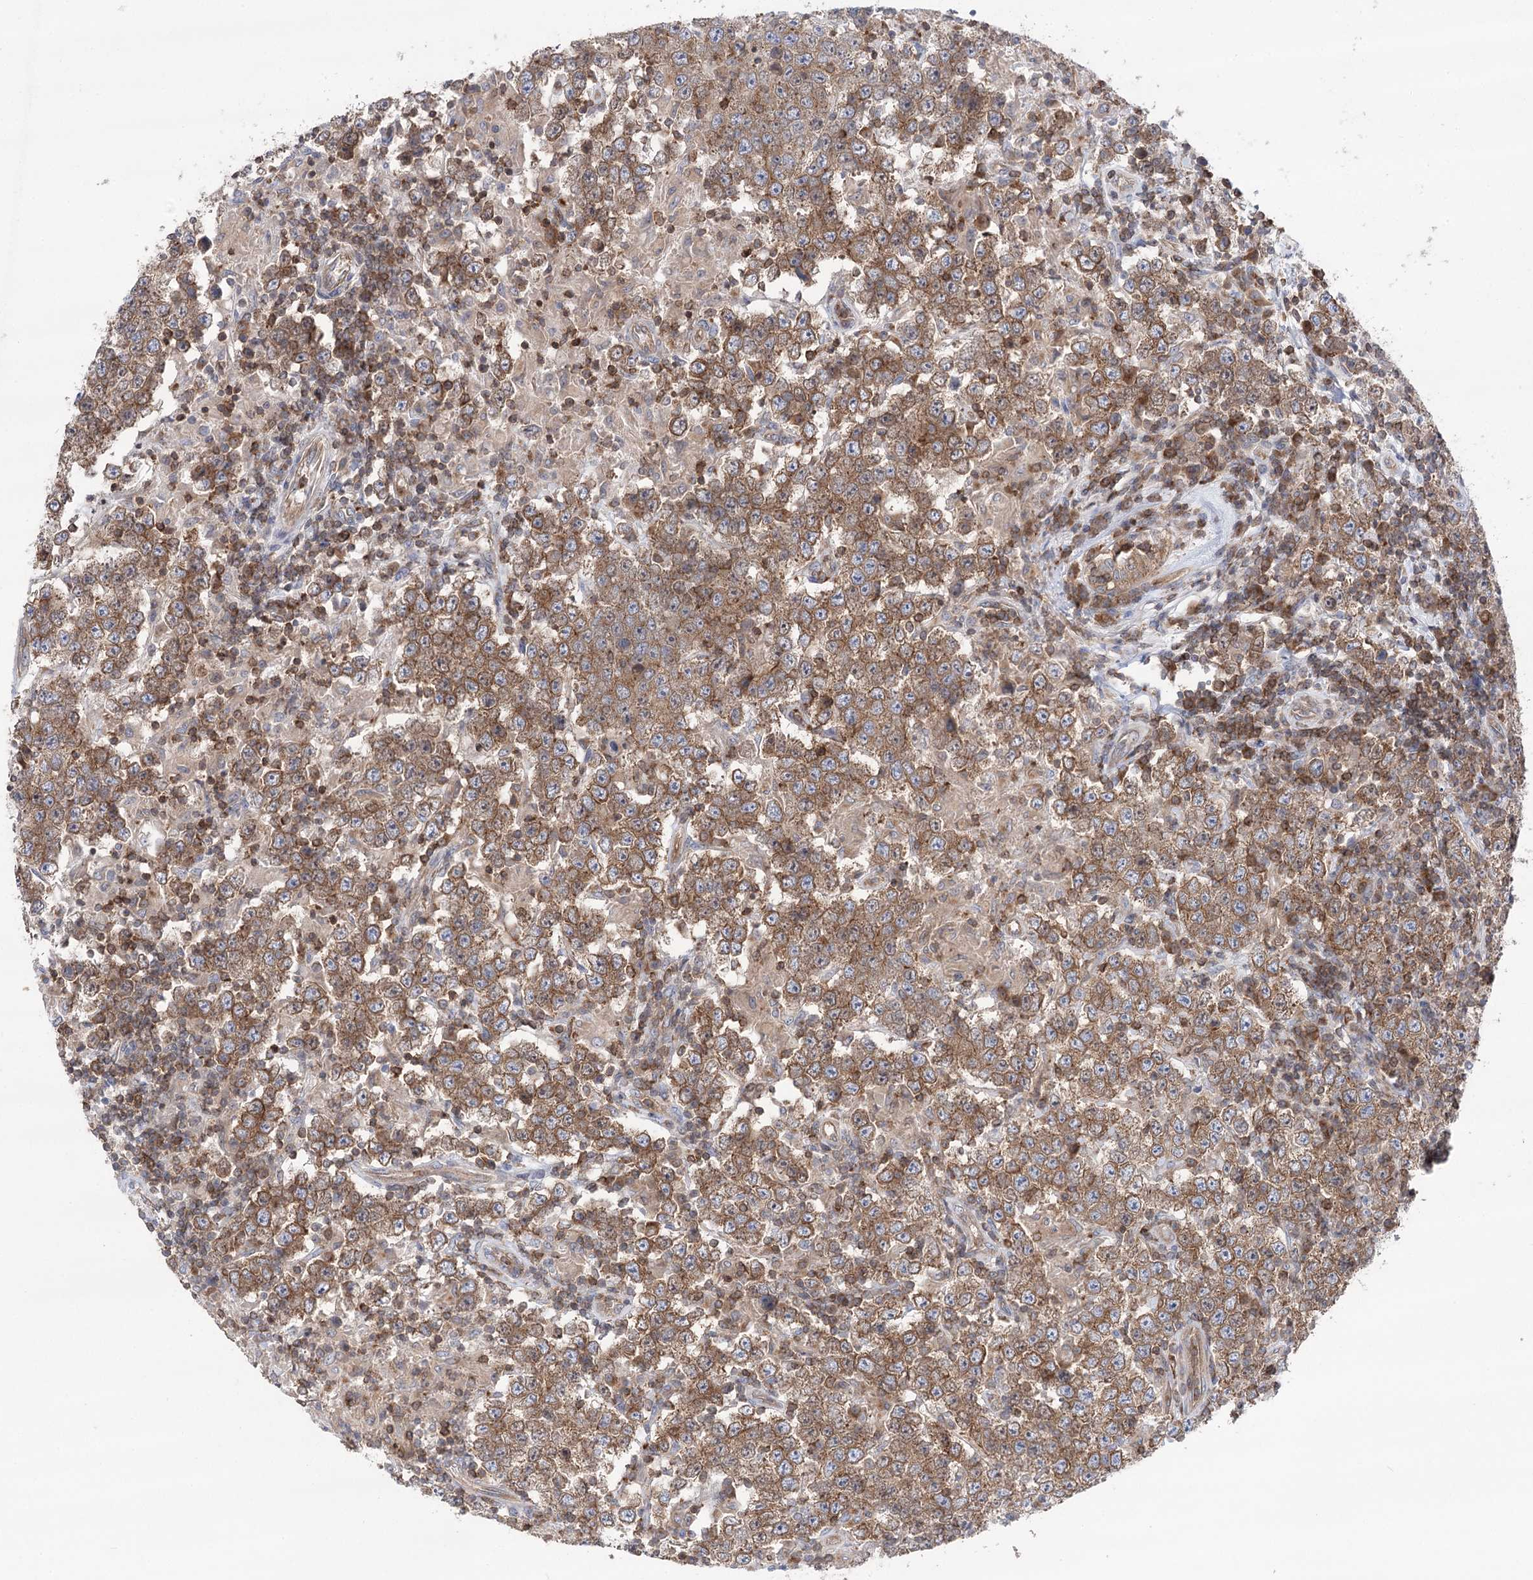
{"staining": {"intensity": "moderate", "quantity": ">75%", "location": "cytoplasmic/membranous"}, "tissue": "testis cancer", "cell_type": "Tumor cells", "image_type": "cancer", "snomed": [{"axis": "morphology", "description": "Normal tissue, NOS"}, {"axis": "morphology", "description": "Urothelial carcinoma, High grade"}, {"axis": "morphology", "description": "Seminoma, NOS"}, {"axis": "morphology", "description": "Carcinoma, Embryonal, NOS"}, {"axis": "topography", "description": "Urinary bladder"}, {"axis": "topography", "description": "Testis"}], "caption": "Immunohistochemical staining of human testis seminoma exhibits medium levels of moderate cytoplasmic/membranous protein positivity in about >75% of tumor cells.", "gene": "VPS37B", "patient": {"sex": "male", "age": 41}}